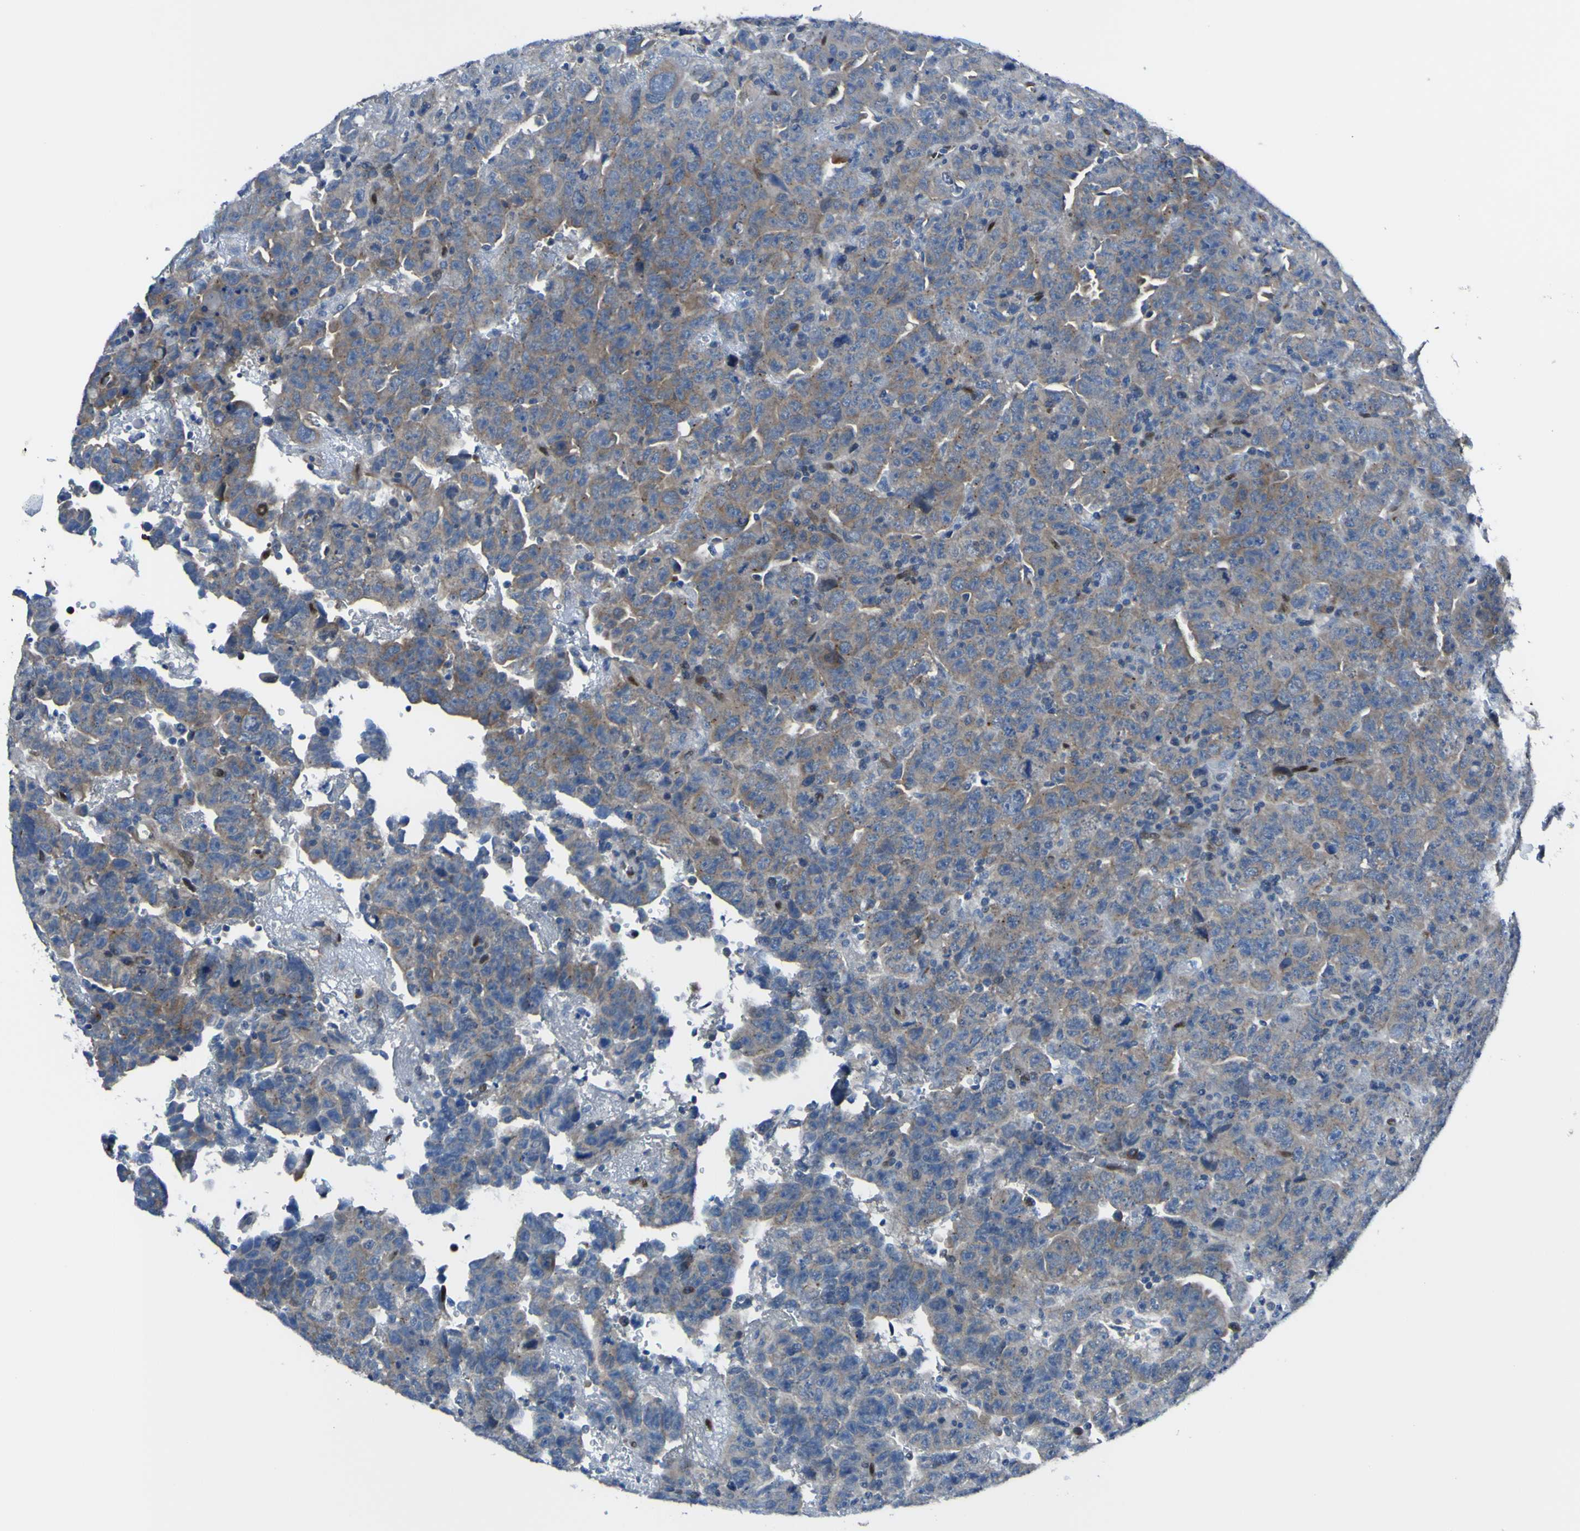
{"staining": {"intensity": "moderate", "quantity": ">75%", "location": "cytoplasmic/membranous"}, "tissue": "testis cancer", "cell_type": "Tumor cells", "image_type": "cancer", "snomed": [{"axis": "morphology", "description": "Carcinoma, Embryonal, NOS"}, {"axis": "topography", "description": "Testis"}], "caption": "IHC of testis embryonal carcinoma shows medium levels of moderate cytoplasmic/membranous expression in approximately >75% of tumor cells.", "gene": "LRRN1", "patient": {"sex": "male", "age": 28}}